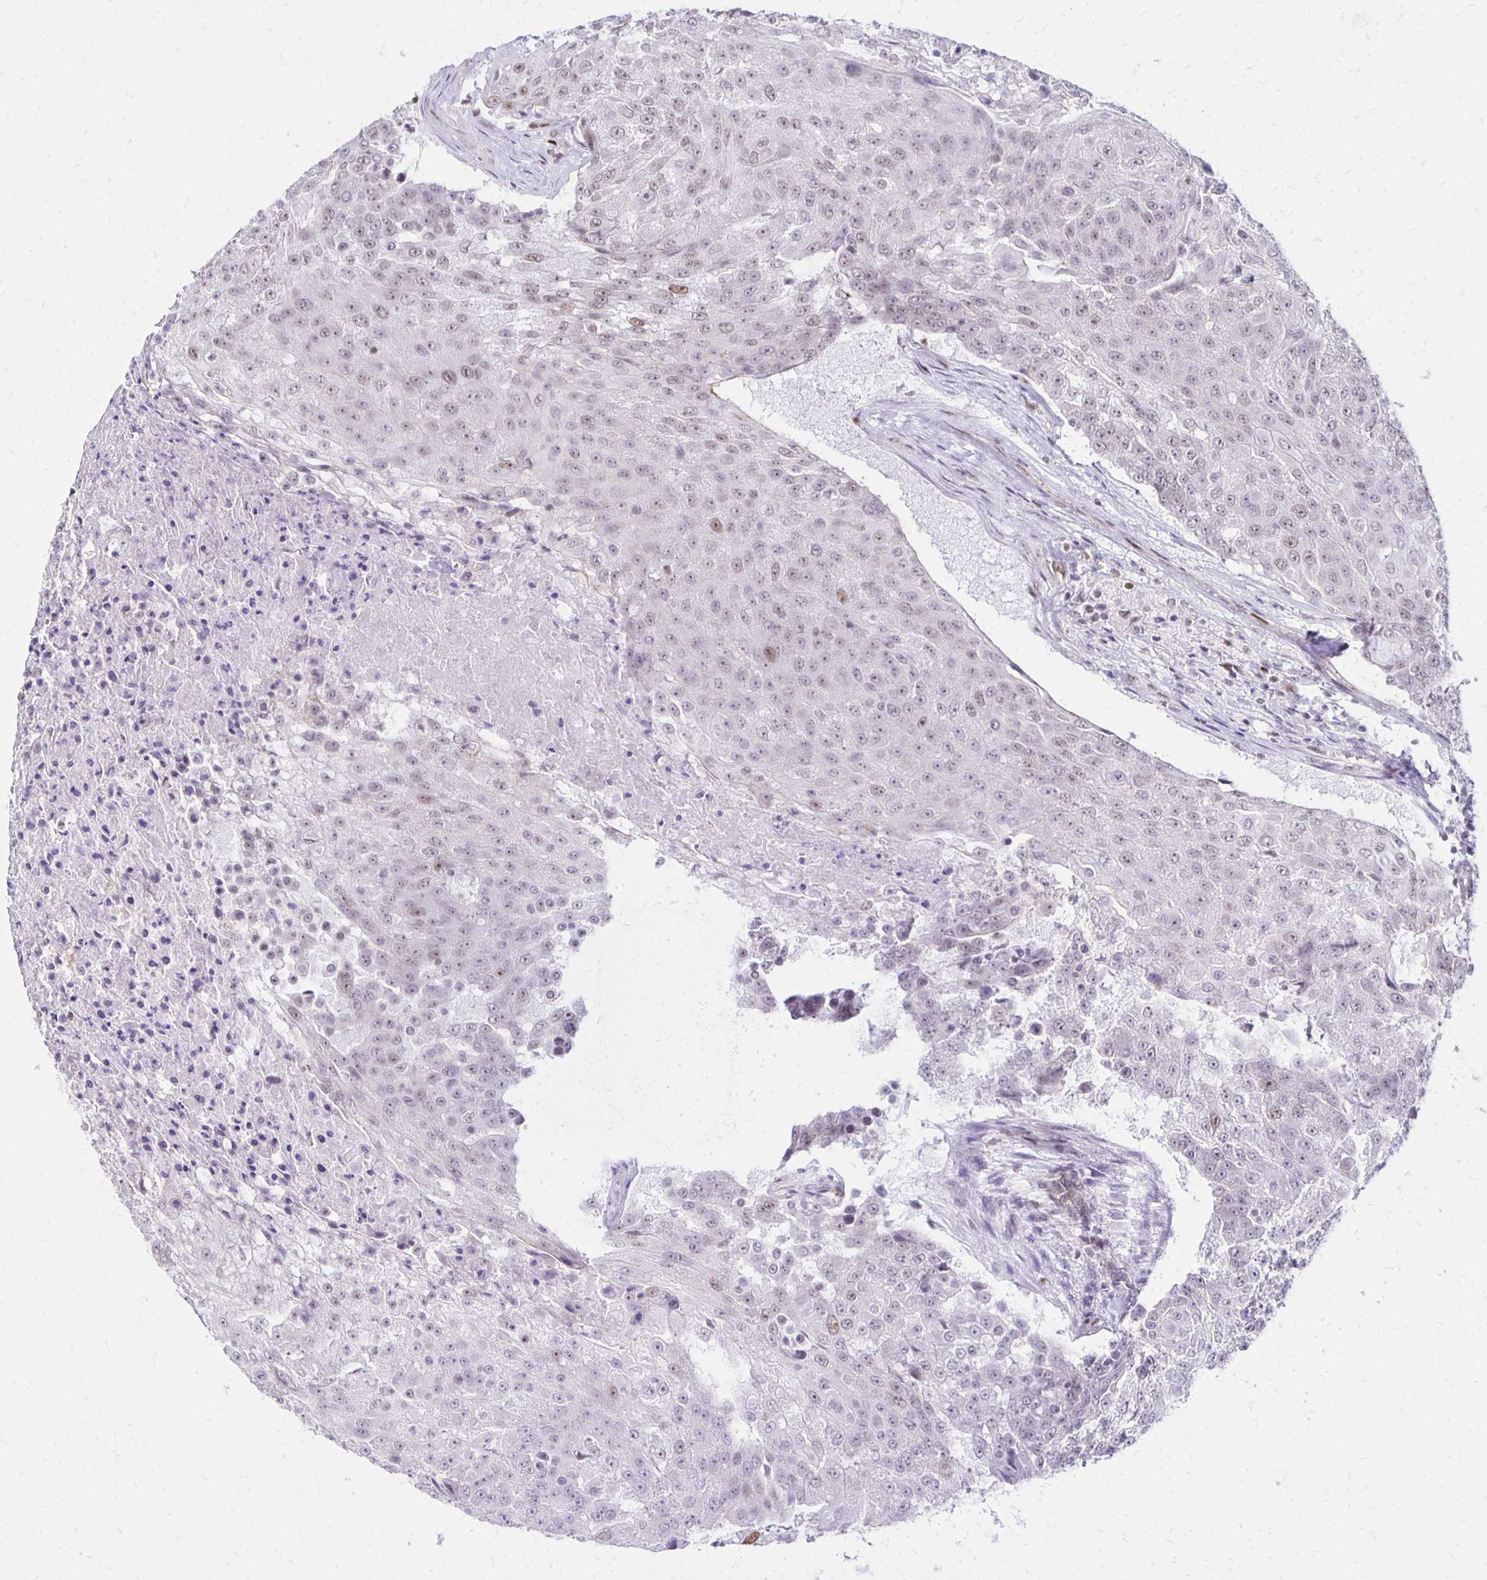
{"staining": {"intensity": "weak", "quantity": "<25%", "location": "nuclear"}, "tissue": "urothelial cancer", "cell_type": "Tumor cells", "image_type": "cancer", "snomed": [{"axis": "morphology", "description": "Urothelial carcinoma, High grade"}, {"axis": "topography", "description": "Urinary bladder"}], "caption": "Immunohistochemical staining of urothelial cancer displays no significant staining in tumor cells.", "gene": "DDB2", "patient": {"sex": "female", "age": 63}}